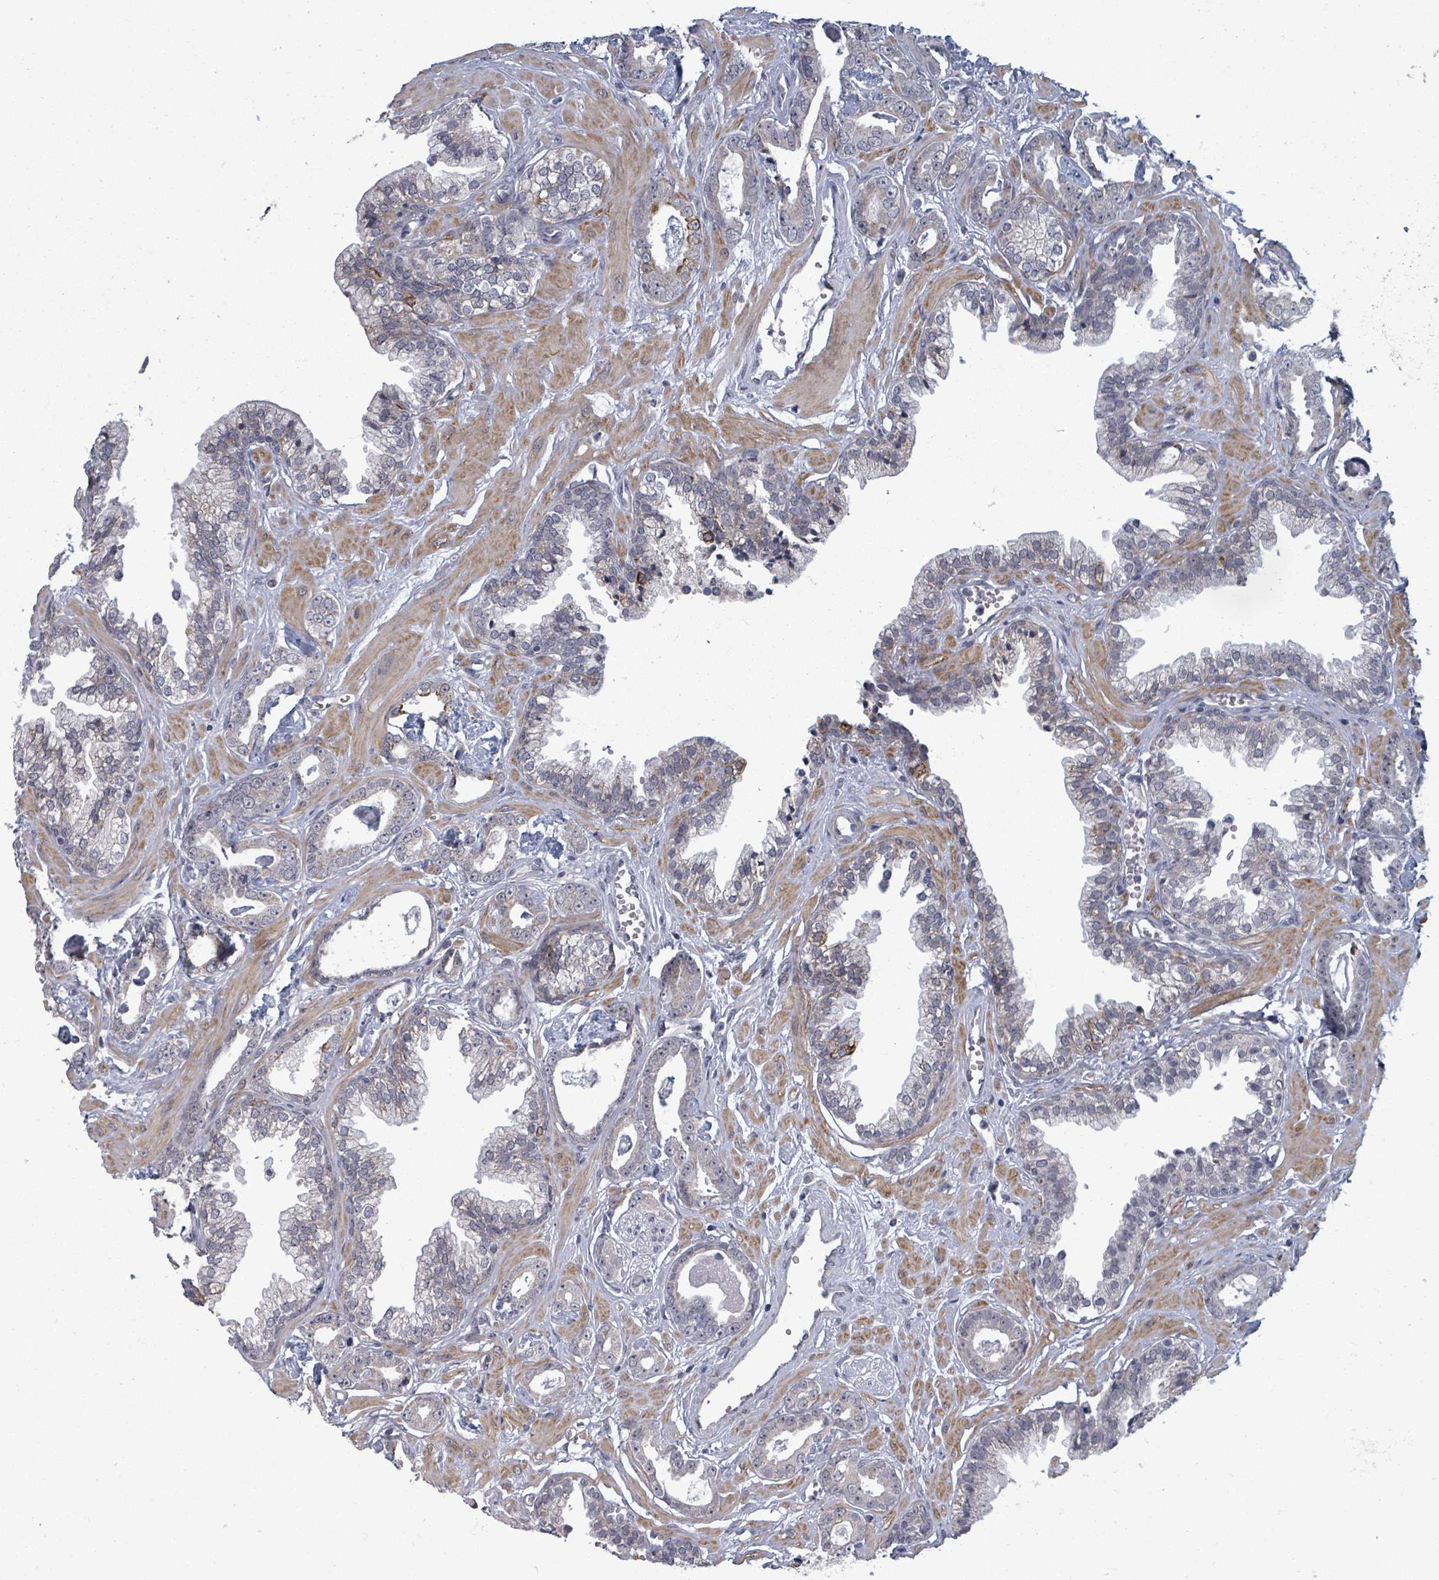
{"staining": {"intensity": "strong", "quantity": "<25%", "location": "cytoplasmic/membranous"}, "tissue": "prostate cancer", "cell_type": "Tumor cells", "image_type": "cancer", "snomed": [{"axis": "morphology", "description": "Adenocarcinoma, Low grade"}, {"axis": "topography", "description": "Prostate"}], "caption": "A brown stain shows strong cytoplasmic/membranous staining of a protein in human prostate cancer (low-grade adenocarcinoma) tumor cells.", "gene": "PTPN20", "patient": {"sex": "male", "age": 60}}